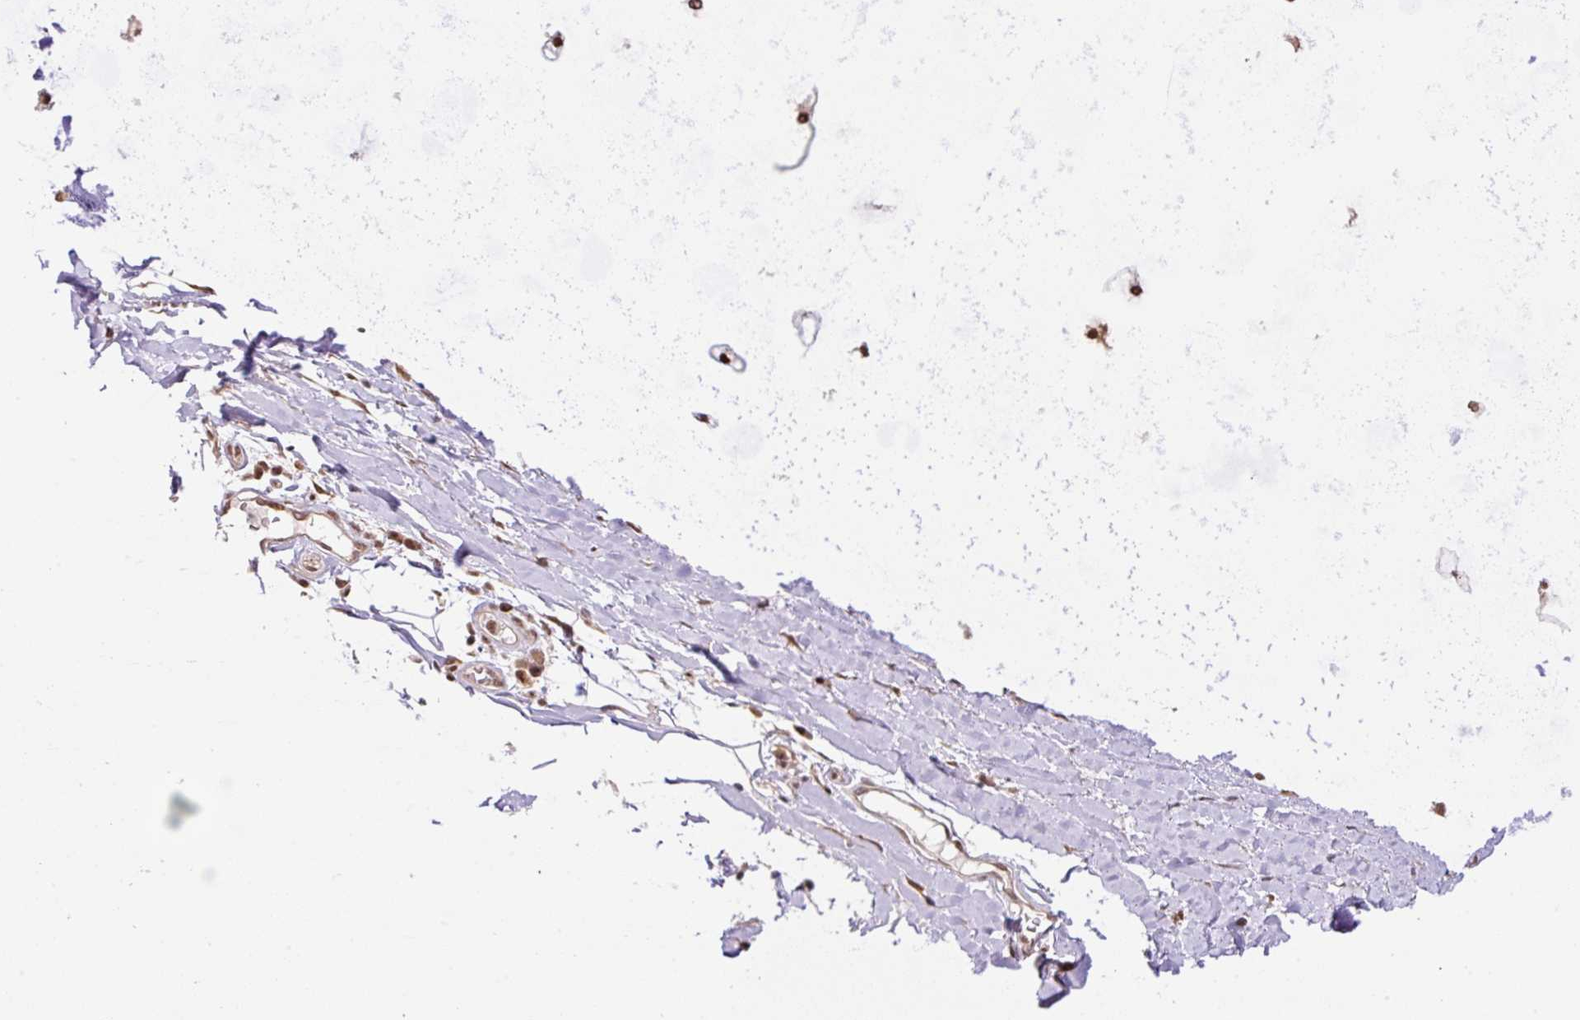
{"staining": {"intensity": "negative", "quantity": "none", "location": "none"}, "tissue": "adipose tissue", "cell_type": "Adipocytes", "image_type": "normal", "snomed": [{"axis": "morphology", "description": "Normal tissue, NOS"}, {"axis": "topography", "description": "Cartilage tissue"}, {"axis": "topography", "description": "Bronchus"}], "caption": "Adipocytes are negative for protein expression in normal human adipose tissue. (DAB immunohistochemistry, high magnification).", "gene": "INTS8", "patient": {"sex": "male", "age": 56}}